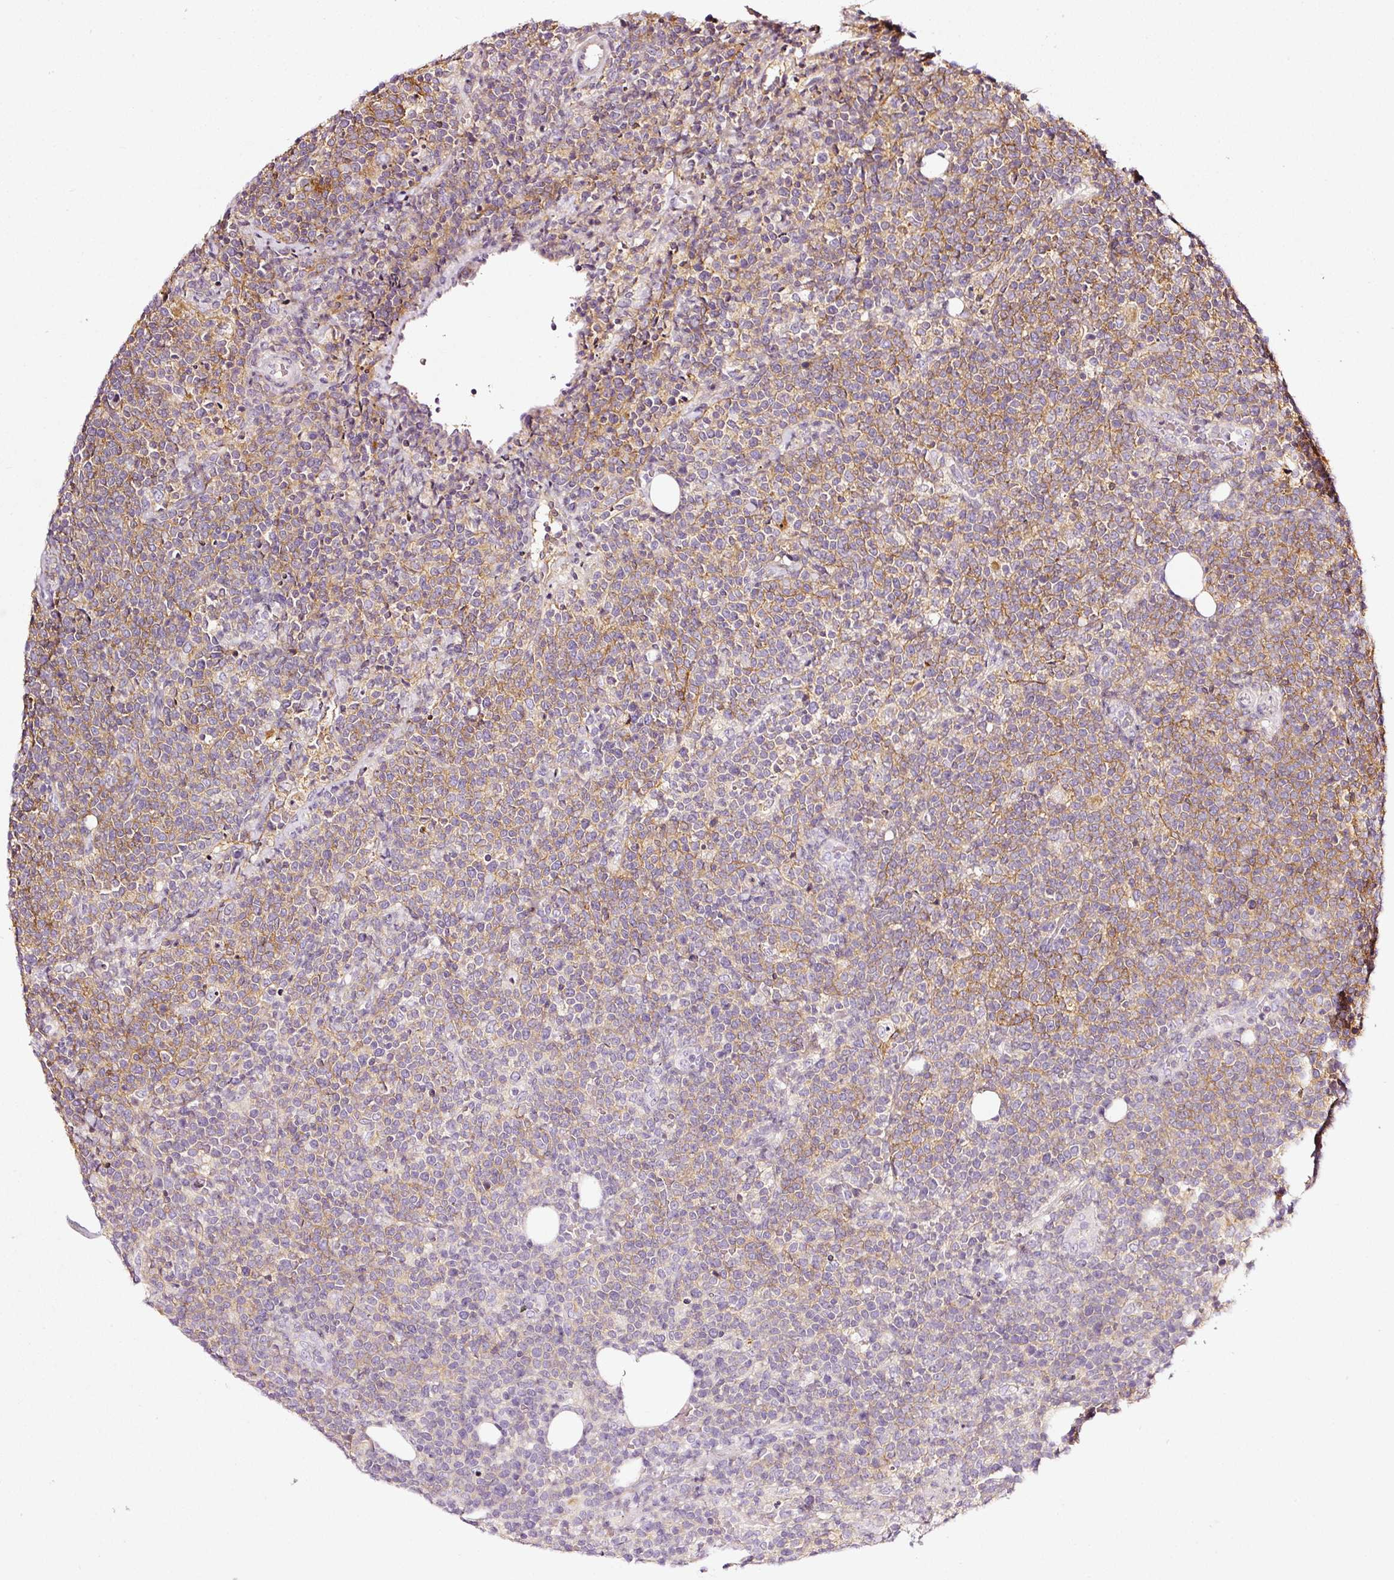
{"staining": {"intensity": "weak", "quantity": "25%-75%", "location": "cytoplasmic/membranous"}, "tissue": "lymphoma", "cell_type": "Tumor cells", "image_type": "cancer", "snomed": [{"axis": "morphology", "description": "Malignant lymphoma, non-Hodgkin's type, High grade"}, {"axis": "topography", "description": "Lymph node"}], "caption": "A histopathology image of human malignant lymphoma, non-Hodgkin's type (high-grade) stained for a protein demonstrates weak cytoplasmic/membranous brown staining in tumor cells.", "gene": "CD47", "patient": {"sex": "male", "age": 61}}